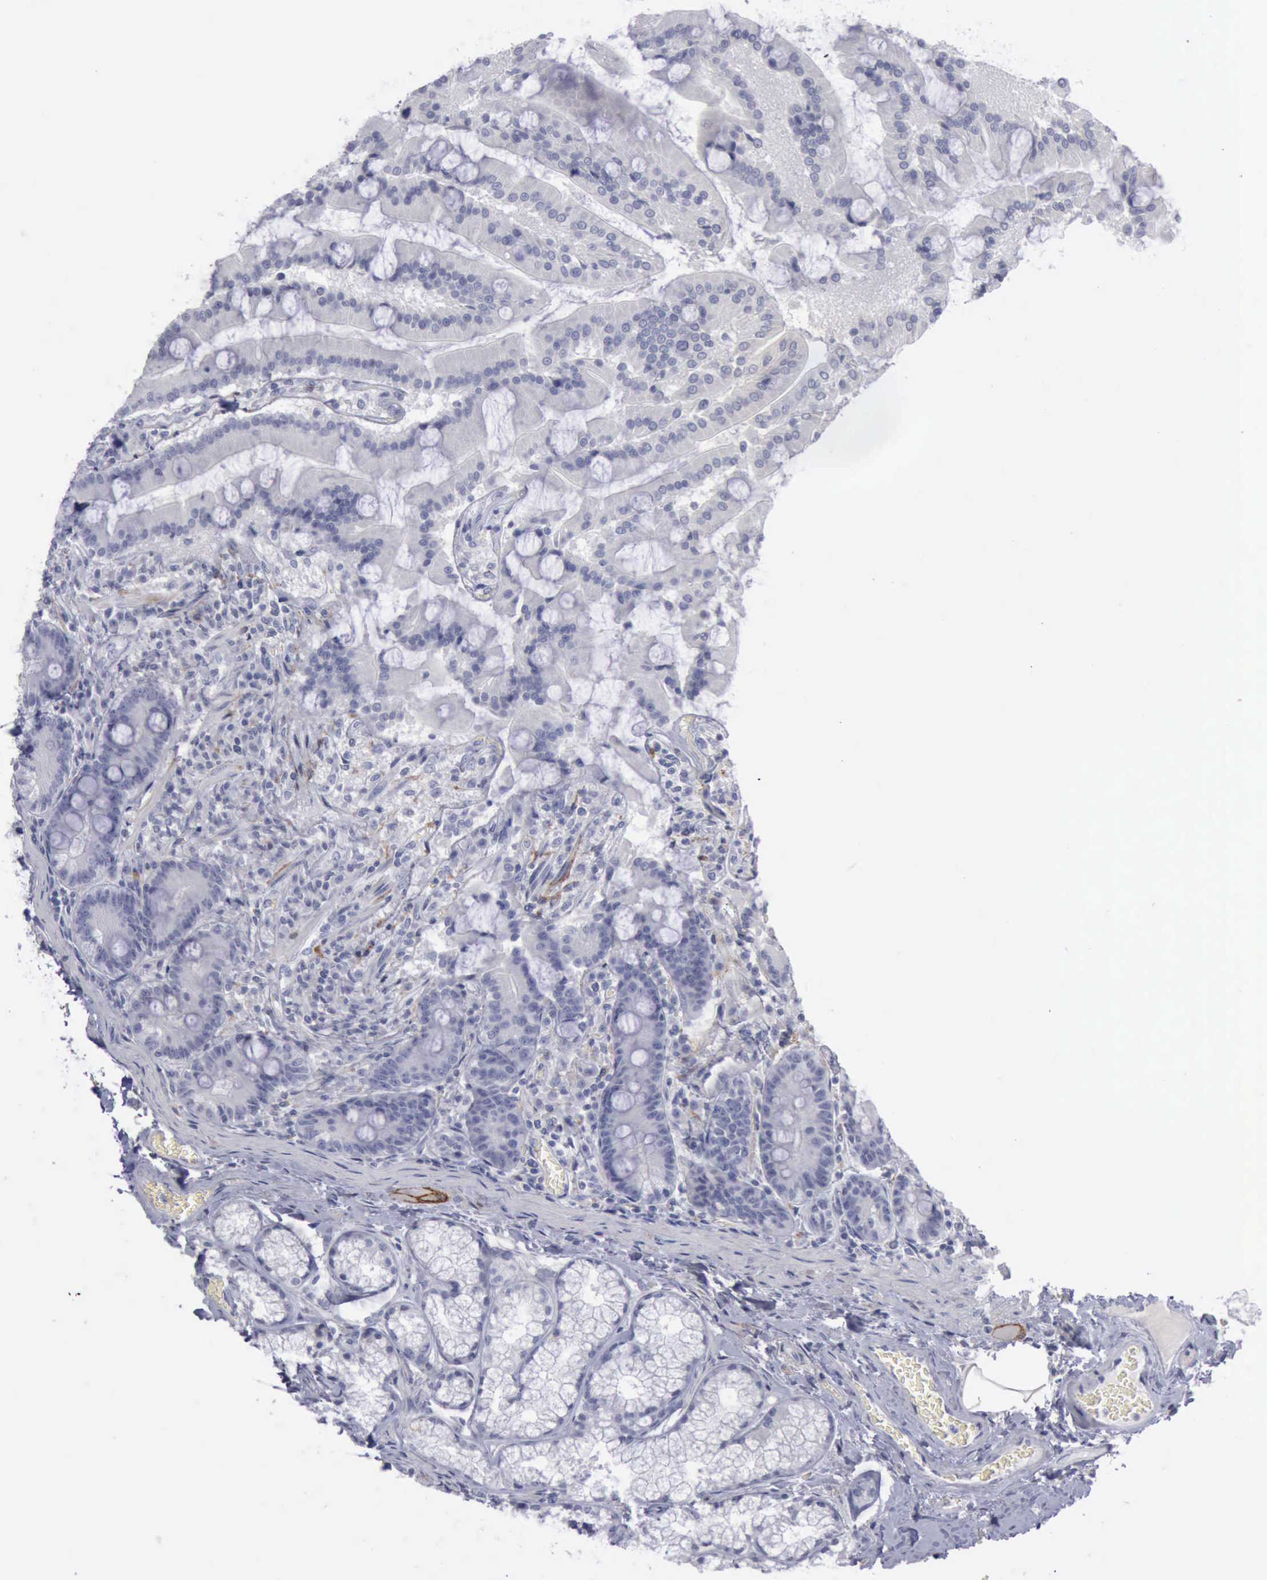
{"staining": {"intensity": "negative", "quantity": "none", "location": "none"}, "tissue": "duodenum", "cell_type": "Glandular cells", "image_type": "normal", "snomed": [{"axis": "morphology", "description": "Normal tissue, NOS"}, {"axis": "topography", "description": "Duodenum"}], "caption": "Histopathology image shows no significant protein positivity in glandular cells of normal duodenum. (Stains: DAB (3,3'-diaminobenzidine) immunohistochemistry with hematoxylin counter stain, Microscopy: brightfield microscopy at high magnification).", "gene": "CDH2", "patient": {"sex": "female", "age": 64}}